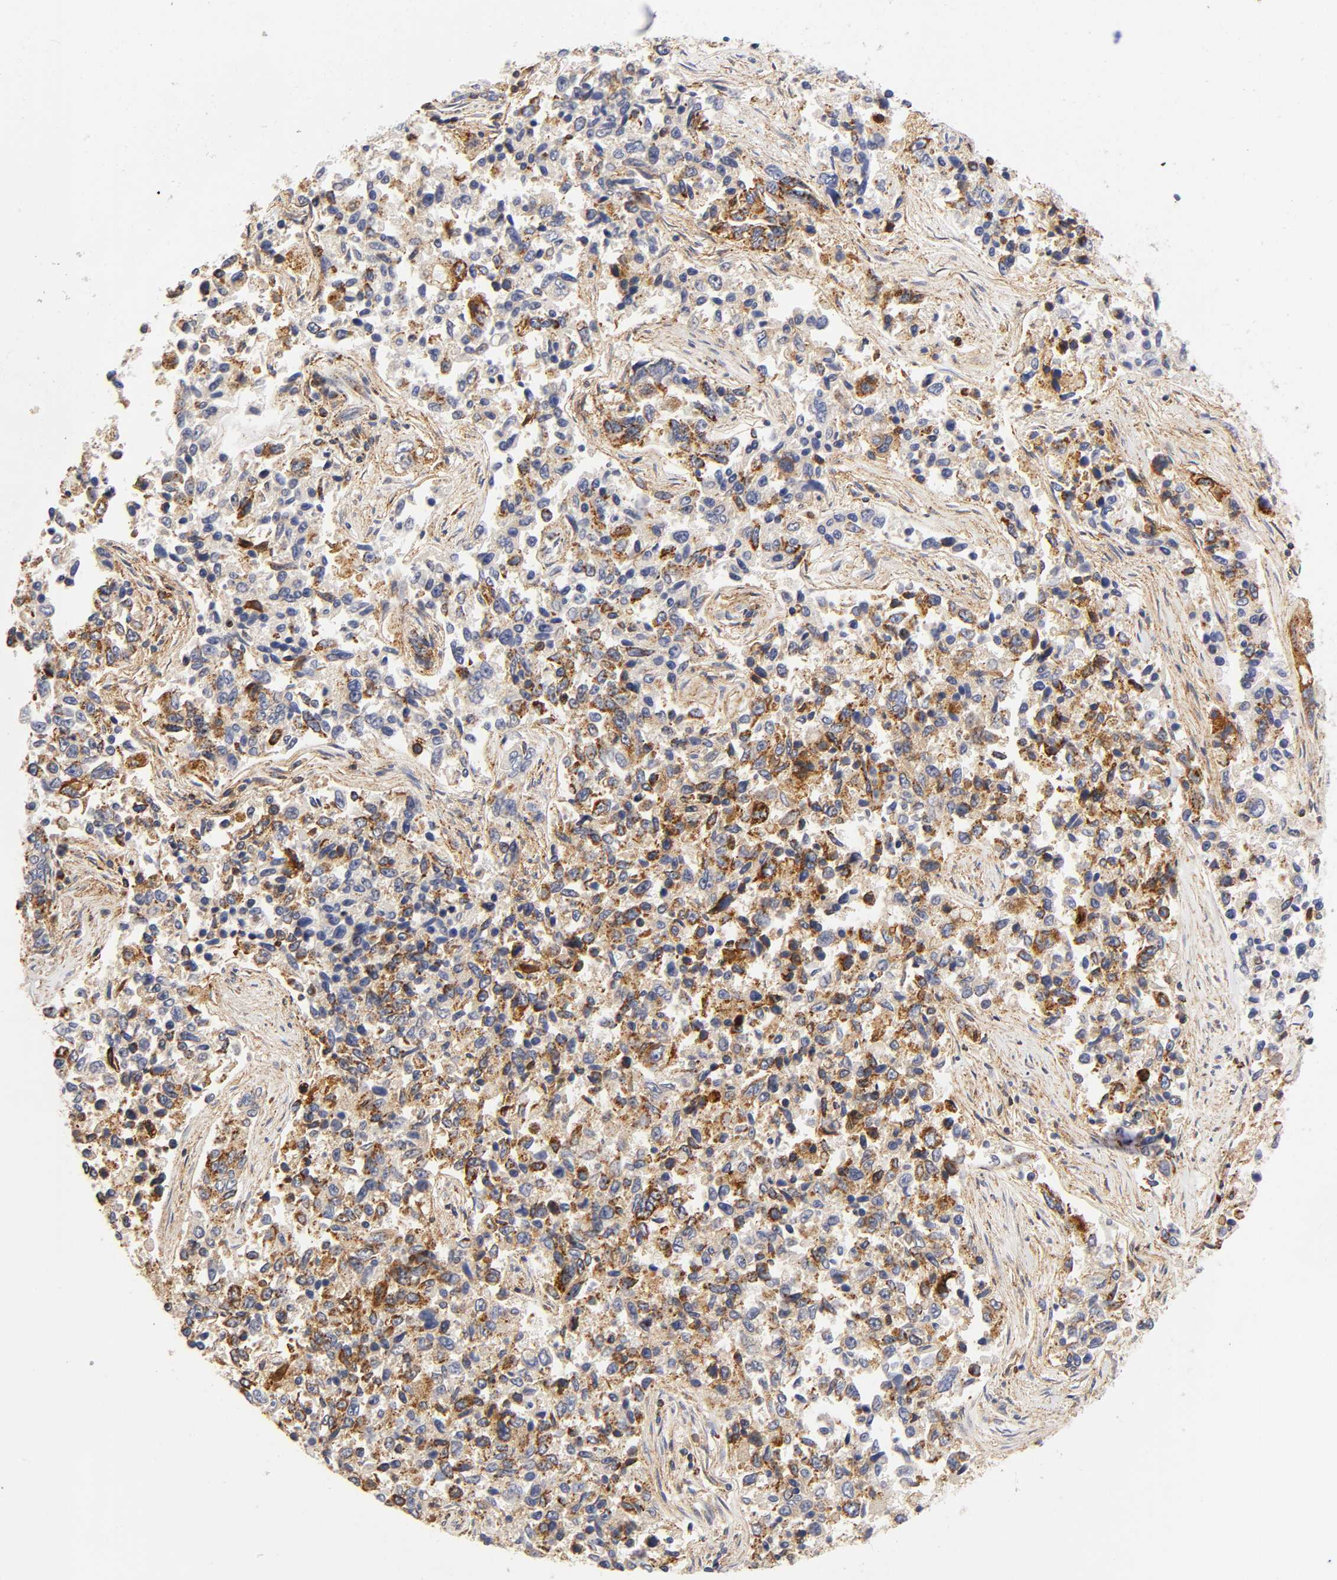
{"staining": {"intensity": "moderate", "quantity": ">75%", "location": "cytoplasmic/membranous"}, "tissue": "lung cancer", "cell_type": "Tumor cells", "image_type": "cancer", "snomed": [{"axis": "morphology", "description": "Adenocarcinoma, NOS"}, {"axis": "topography", "description": "Lung"}], "caption": "A photomicrograph showing moderate cytoplasmic/membranous expression in about >75% of tumor cells in lung adenocarcinoma, as visualized by brown immunohistochemical staining.", "gene": "ANXA7", "patient": {"sex": "male", "age": 84}}